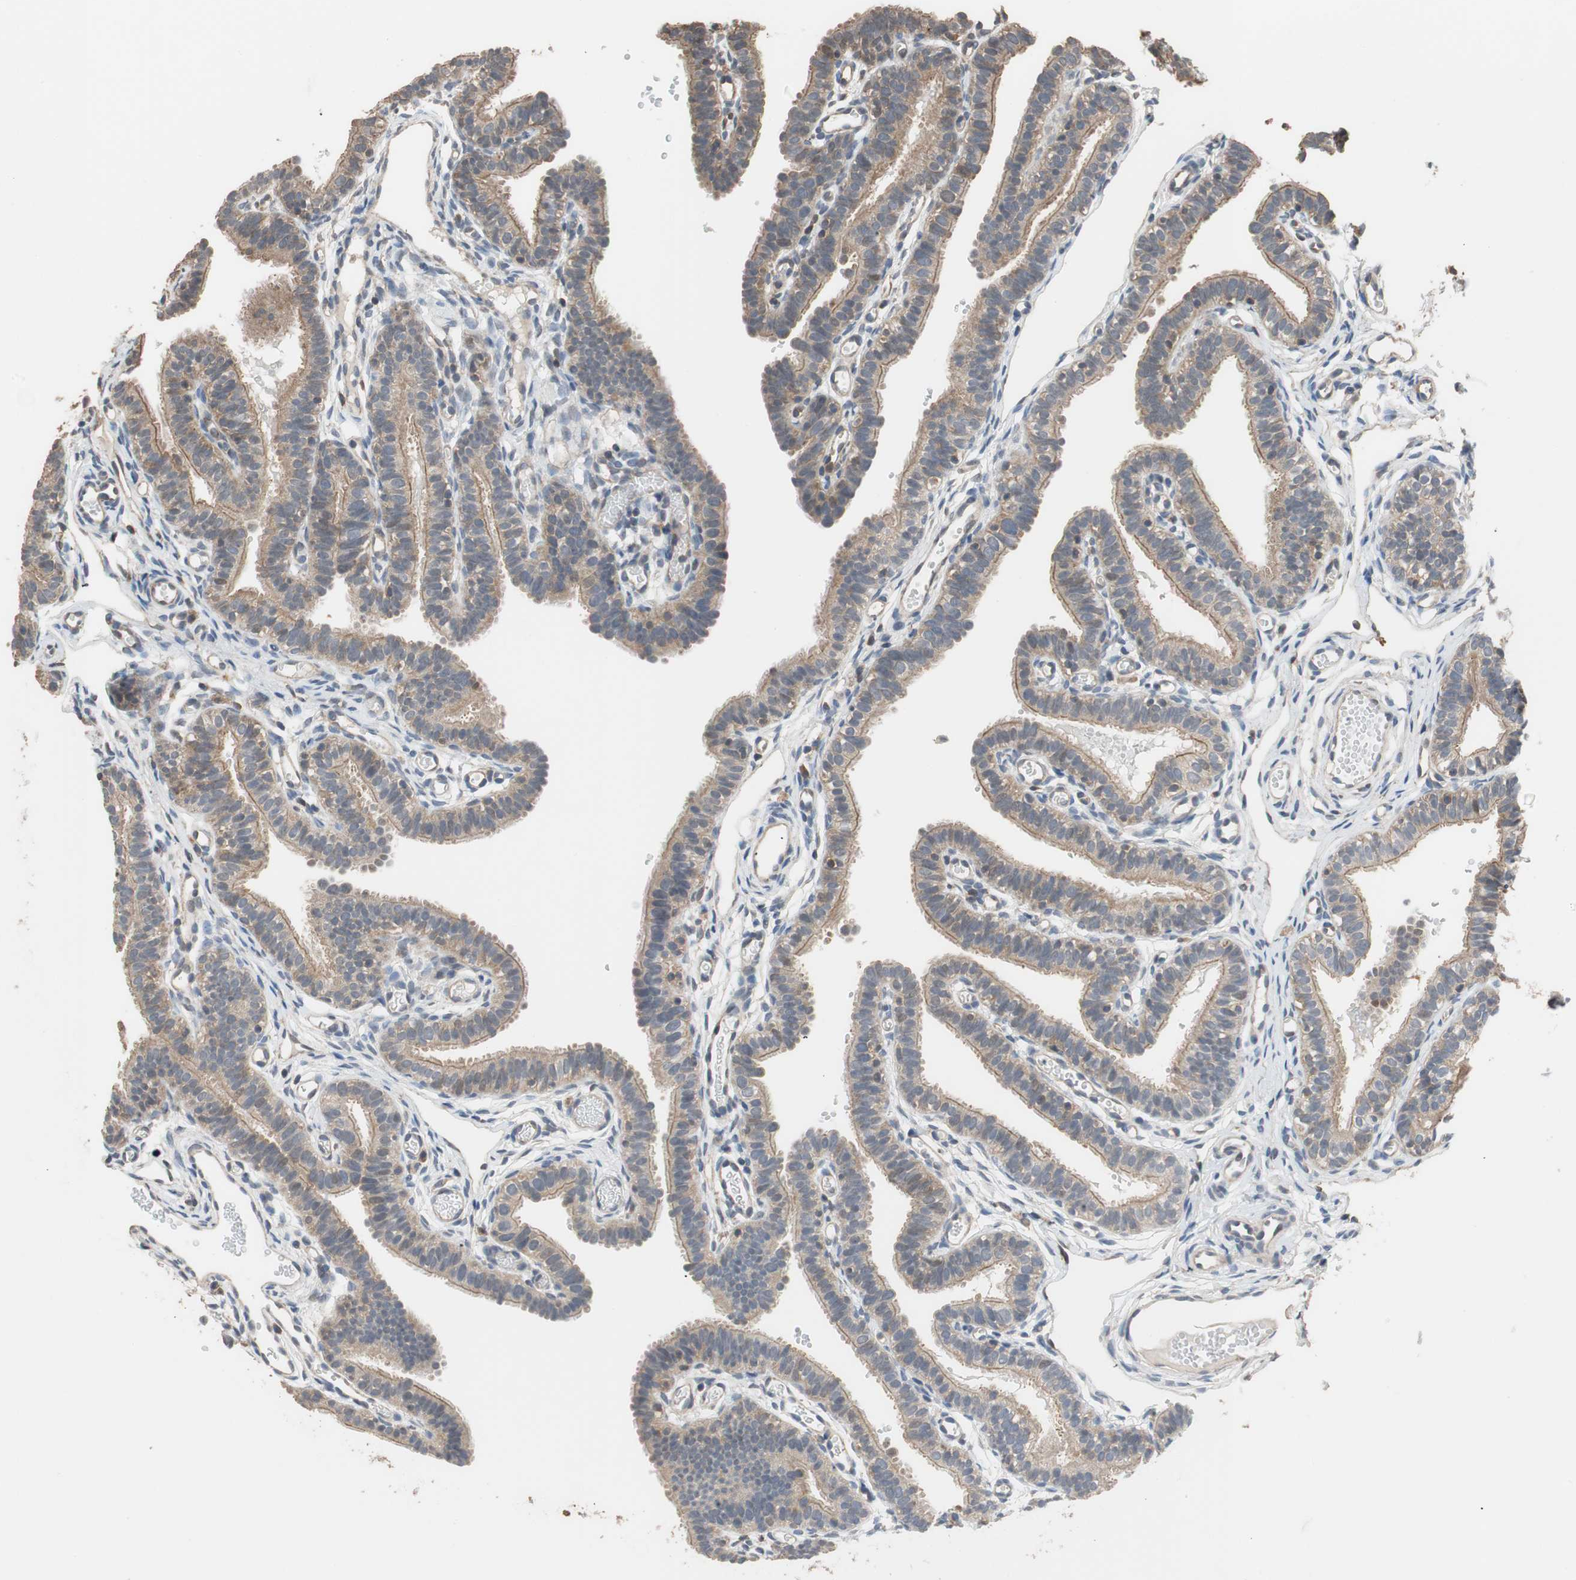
{"staining": {"intensity": "moderate", "quantity": ">75%", "location": "cytoplasmic/membranous"}, "tissue": "fallopian tube", "cell_type": "Glandular cells", "image_type": "normal", "snomed": [{"axis": "morphology", "description": "Normal tissue, NOS"}, {"axis": "topography", "description": "Fallopian tube"}, {"axis": "topography", "description": "Placenta"}], "caption": "Protein expression analysis of unremarkable human fallopian tube reveals moderate cytoplasmic/membranous expression in about >75% of glandular cells.", "gene": "MAP4K2", "patient": {"sex": "female", "age": 34}}